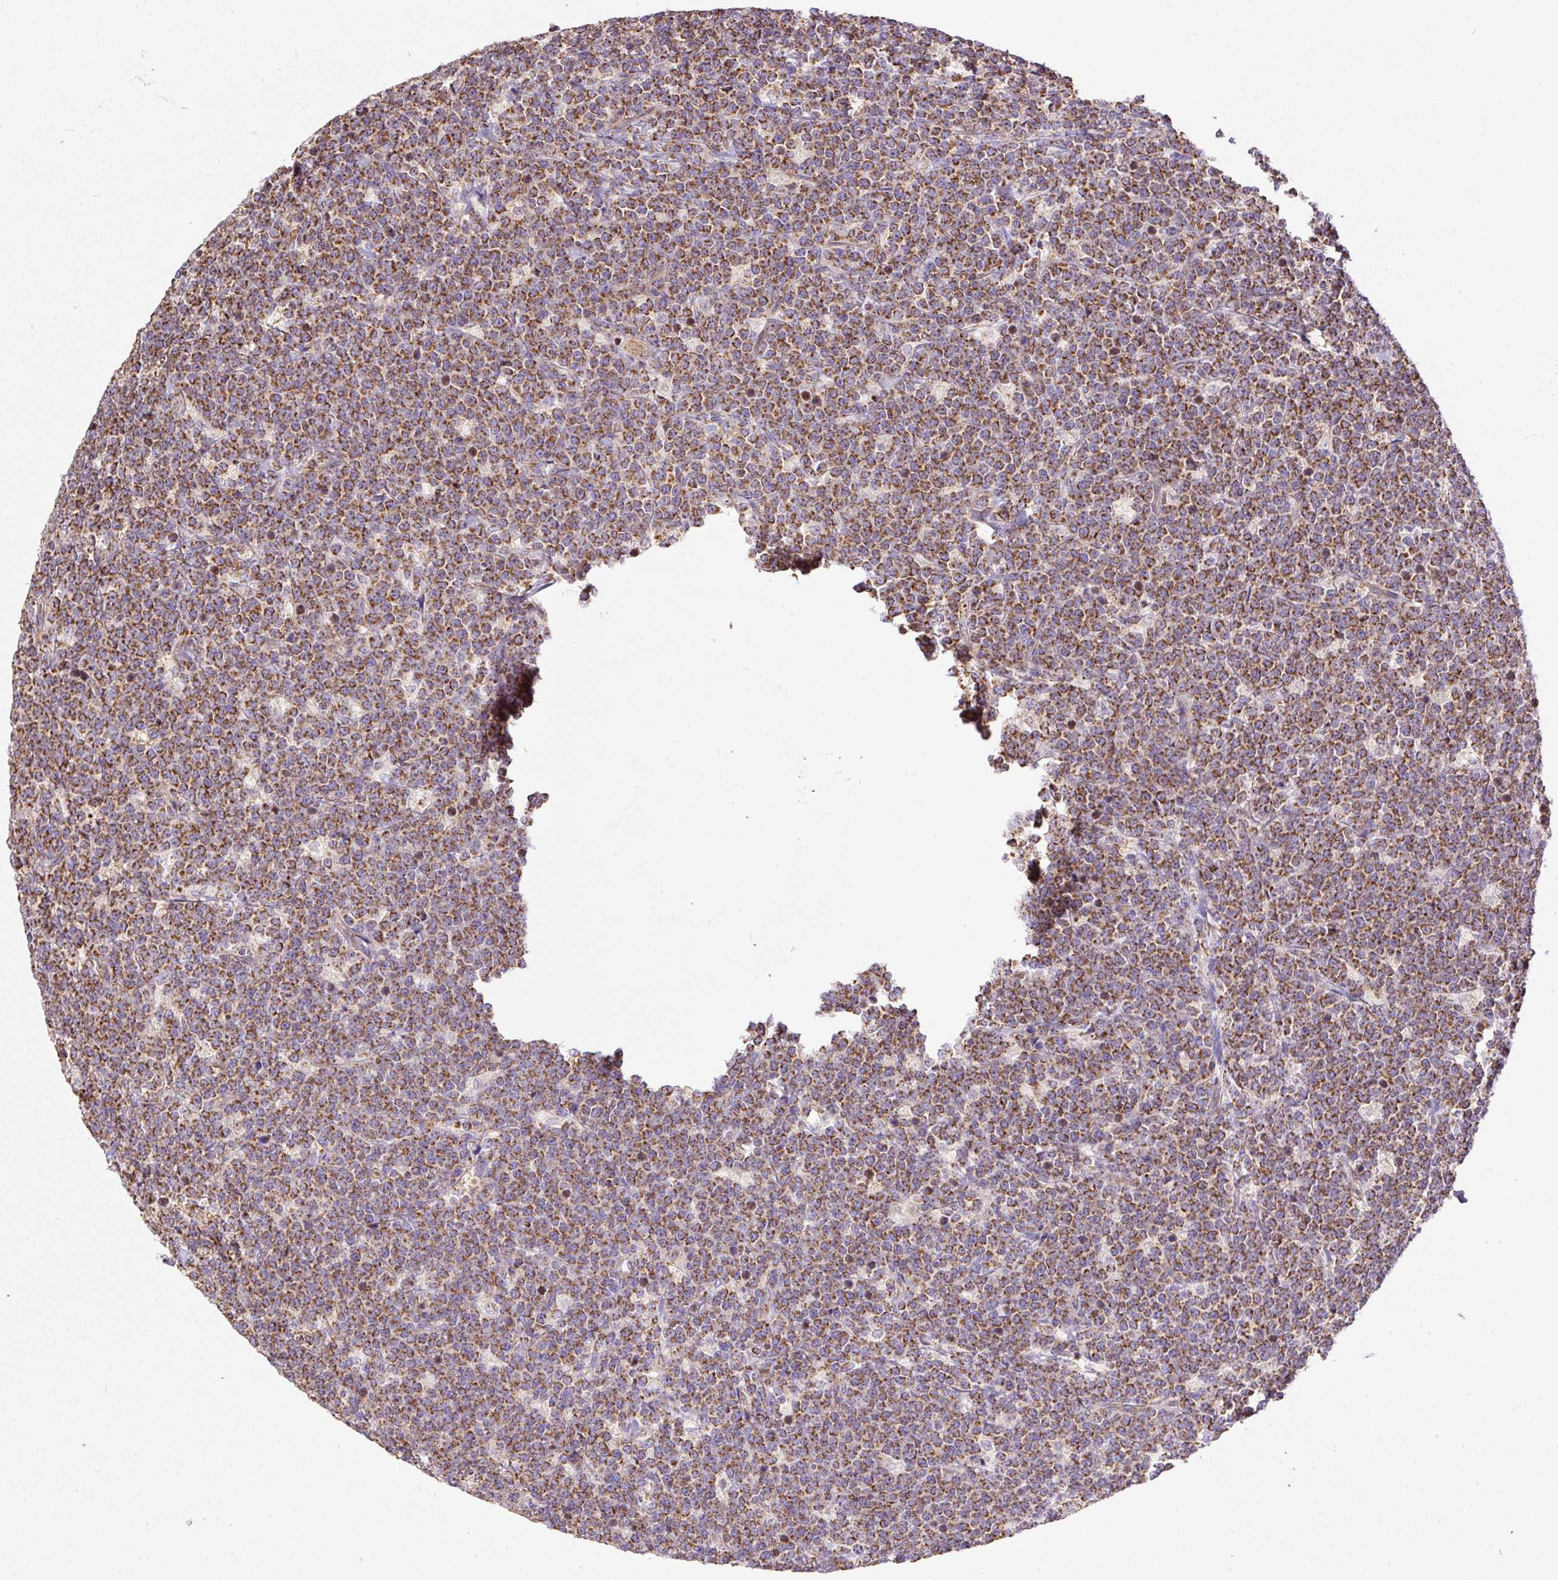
{"staining": {"intensity": "strong", "quantity": ">75%", "location": "cytoplasmic/membranous"}, "tissue": "lymphoma", "cell_type": "Tumor cells", "image_type": "cancer", "snomed": [{"axis": "morphology", "description": "Malignant lymphoma, non-Hodgkin's type, High grade"}, {"axis": "topography", "description": "Small intestine"}, {"axis": "topography", "description": "Colon"}], "caption": "This histopathology image displays lymphoma stained with immunohistochemistry to label a protein in brown. The cytoplasmic/membranous of tumor cells show strong positivity for the protein. Nuclei are counter-stained blue.", "gene": "NDUFAF2", "patient": {"sex": "male", "age": 8}}